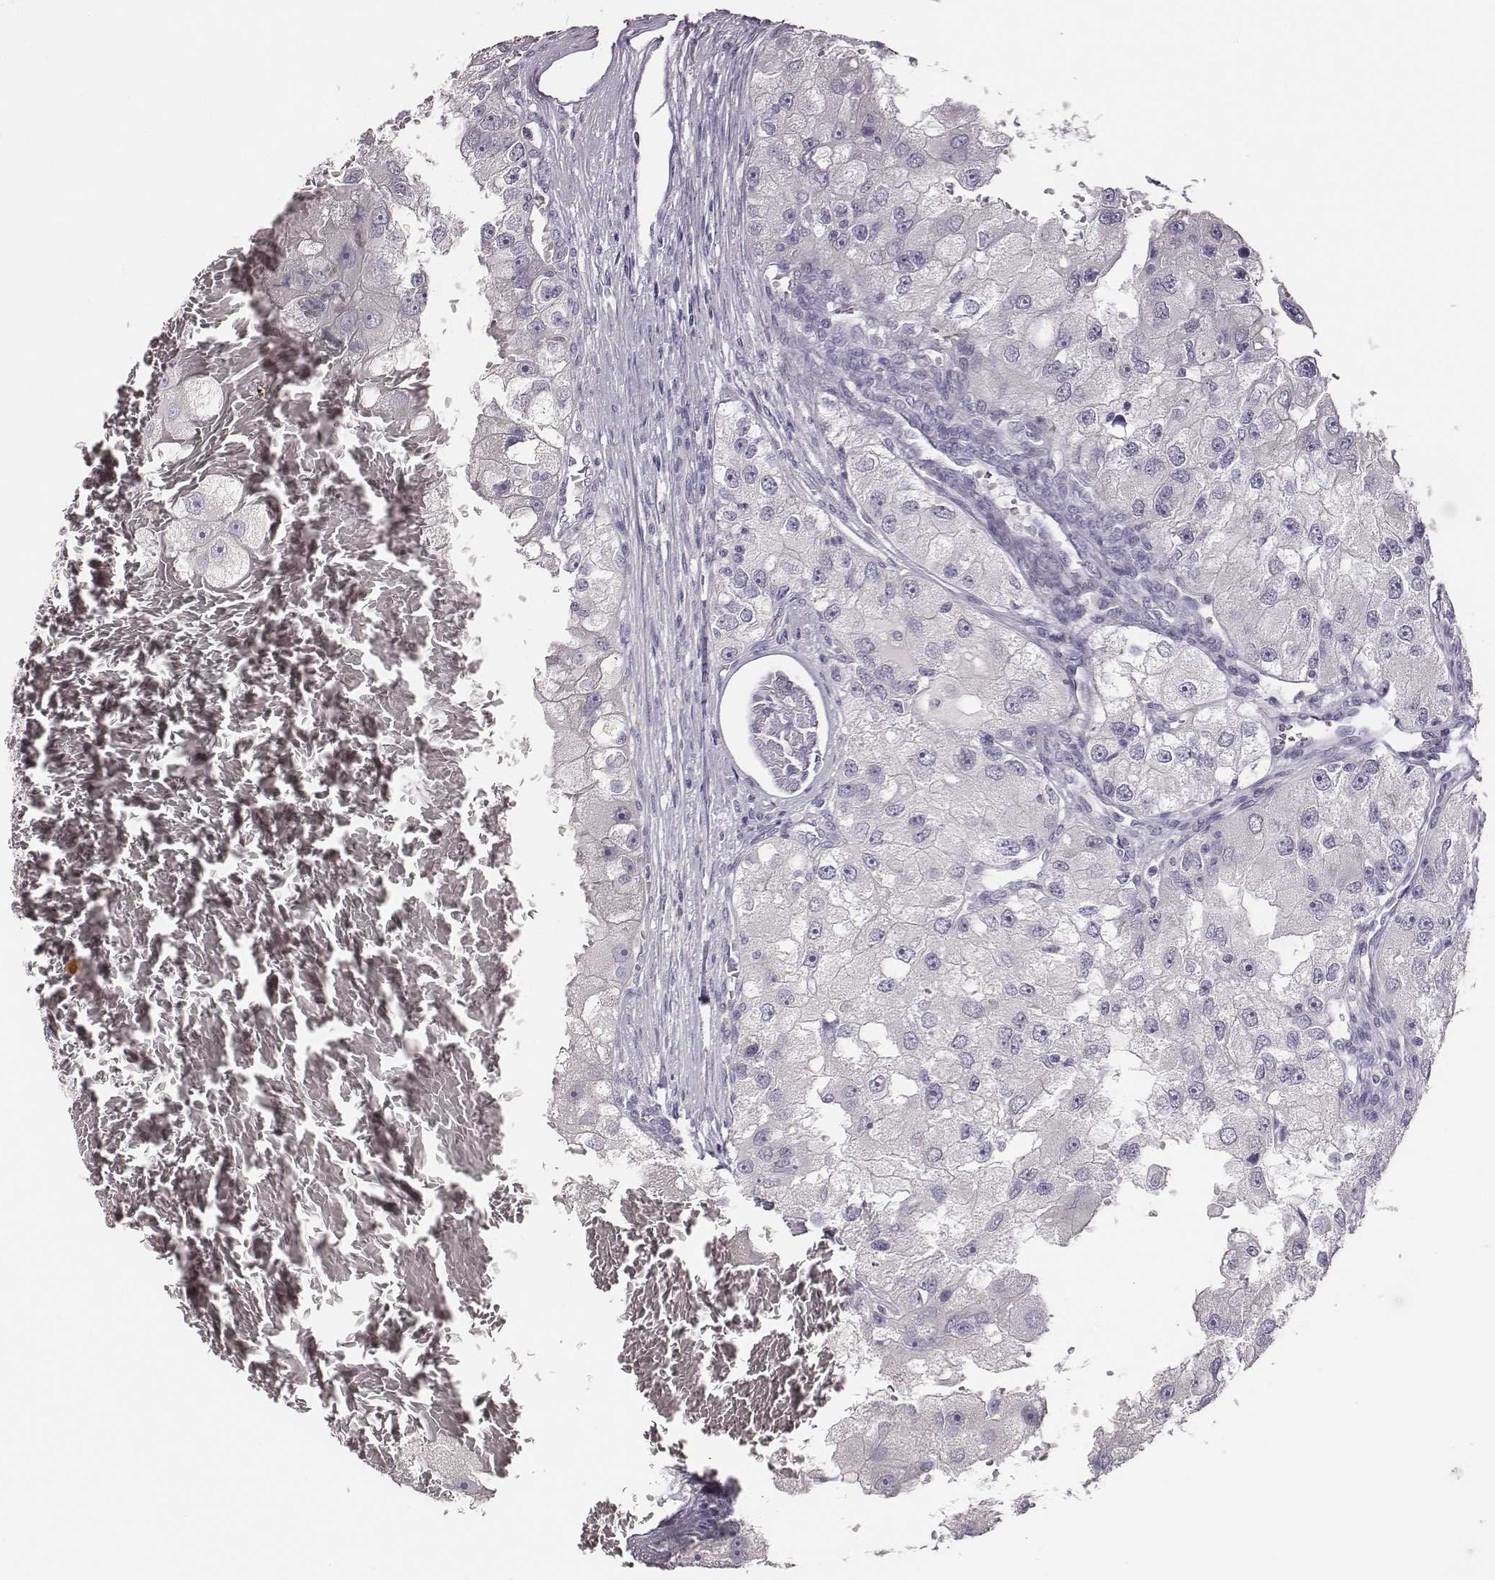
{"staining": {"intensity": "negative", "quantity": "none", "location": "none"}, "tissue": "renal cancer", "cell_type": "Tumor cells", "image_type": "cancer", "snomed": [{"axis": "morphology", "description": "Adenocarcinoma, NOS"}, {"axis": "topography", "description": "Kidney"}], "caption": "DAB (3,3'-diaminobenzidine) immunohistochemical staining of renal cancer (adenocarcinoma) shows no significant expression in tumor cells.", "gene": "GUCA1A", "patient": {"sex": "male", "age": 63}}